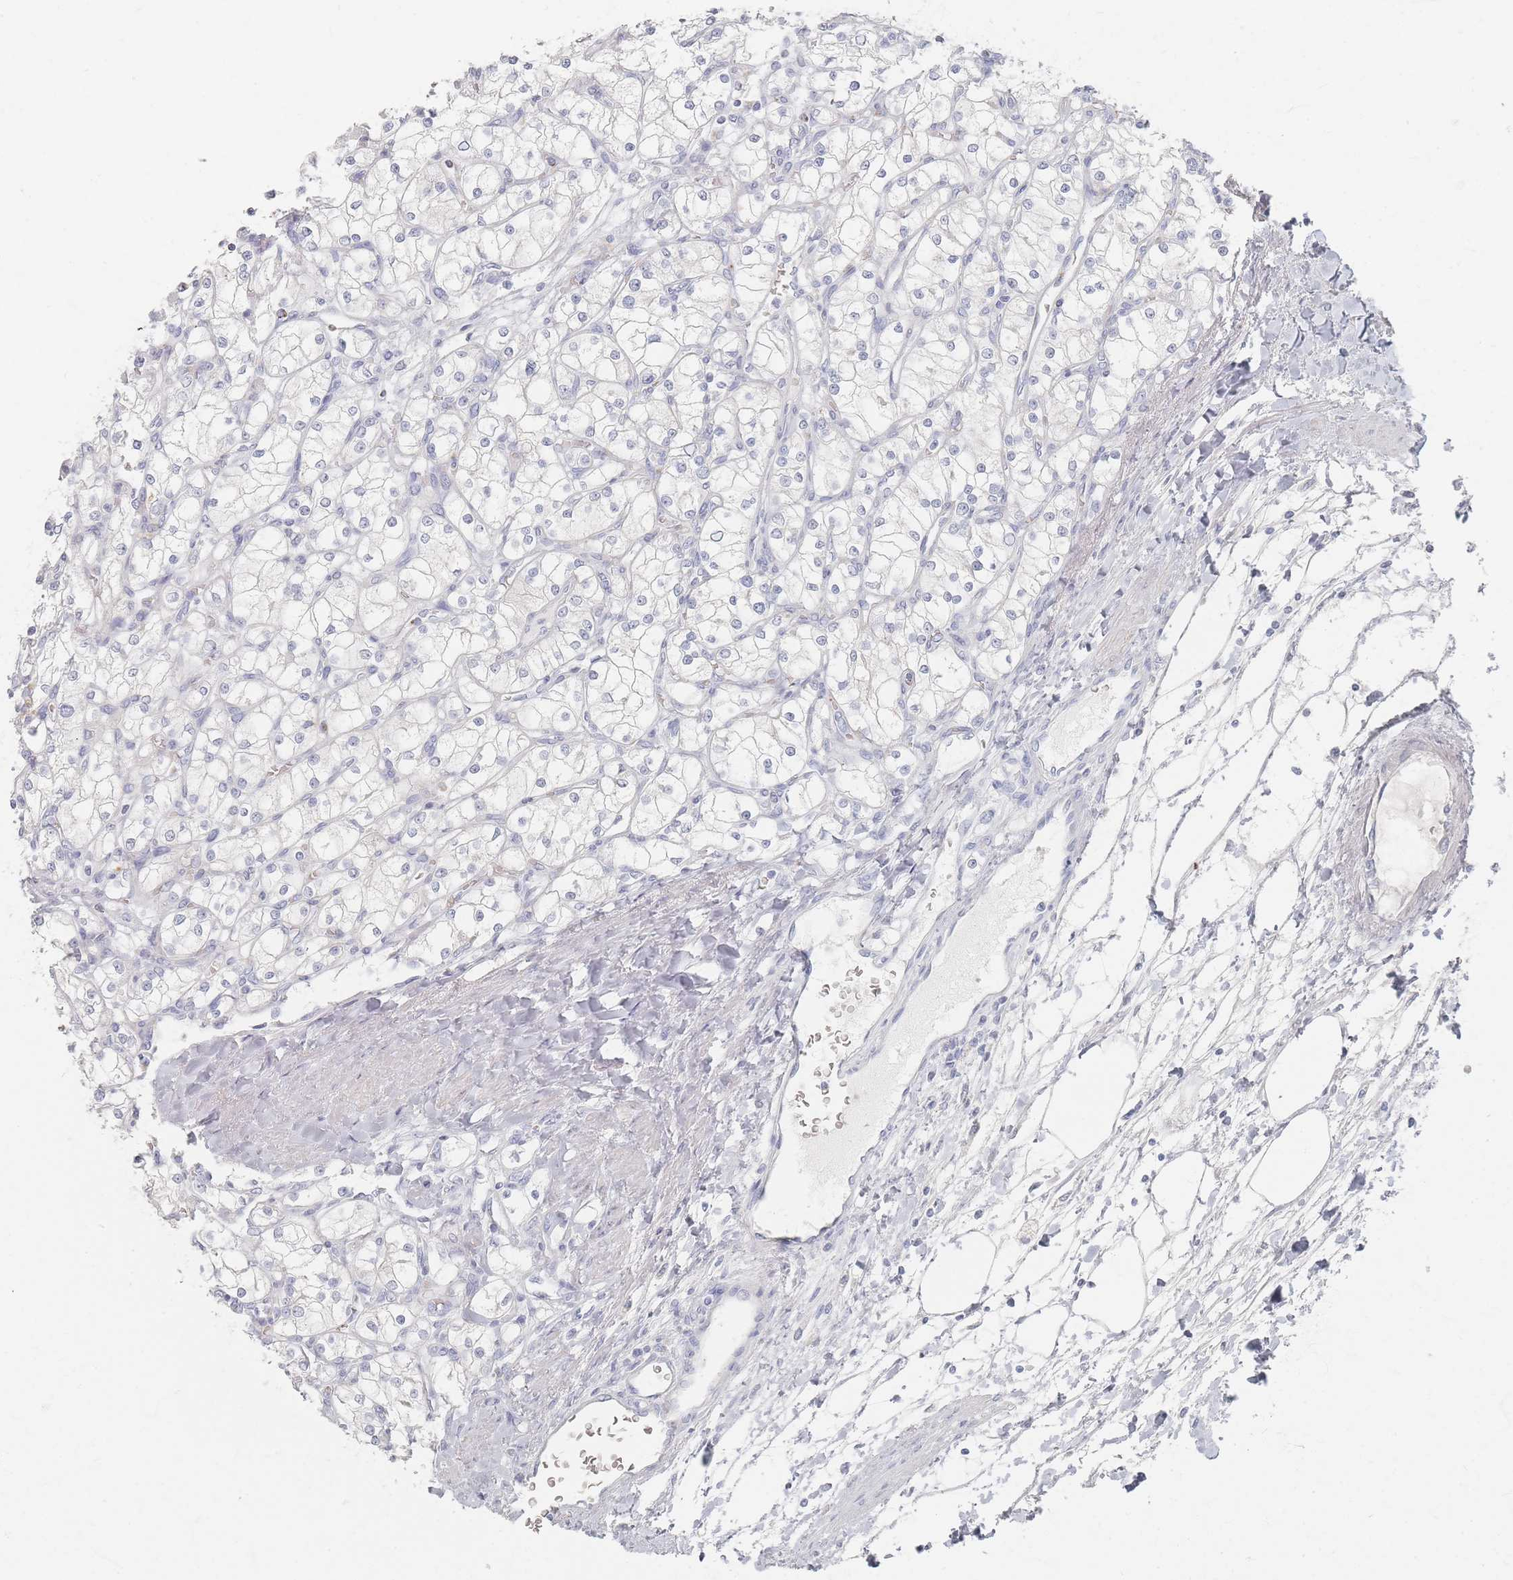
{"staining": {"intensity": "negative", "quantity": "none", "location": "none"}, "tissue": "renal cancer", "cell_type": "Tumor cells", "image_type": "cancer", "snomed": [{"axis": "morphology", "description": "Adenocarcinoma, NOS"}, {"axis": "topography", "description": "Kidney"}], "caption": "Tumor cells are negative for brown protein staining in renal cancer (adenocarcinoma).", "gene": "SLC2A11", "patient": {"sex": "male", "age": 80}}